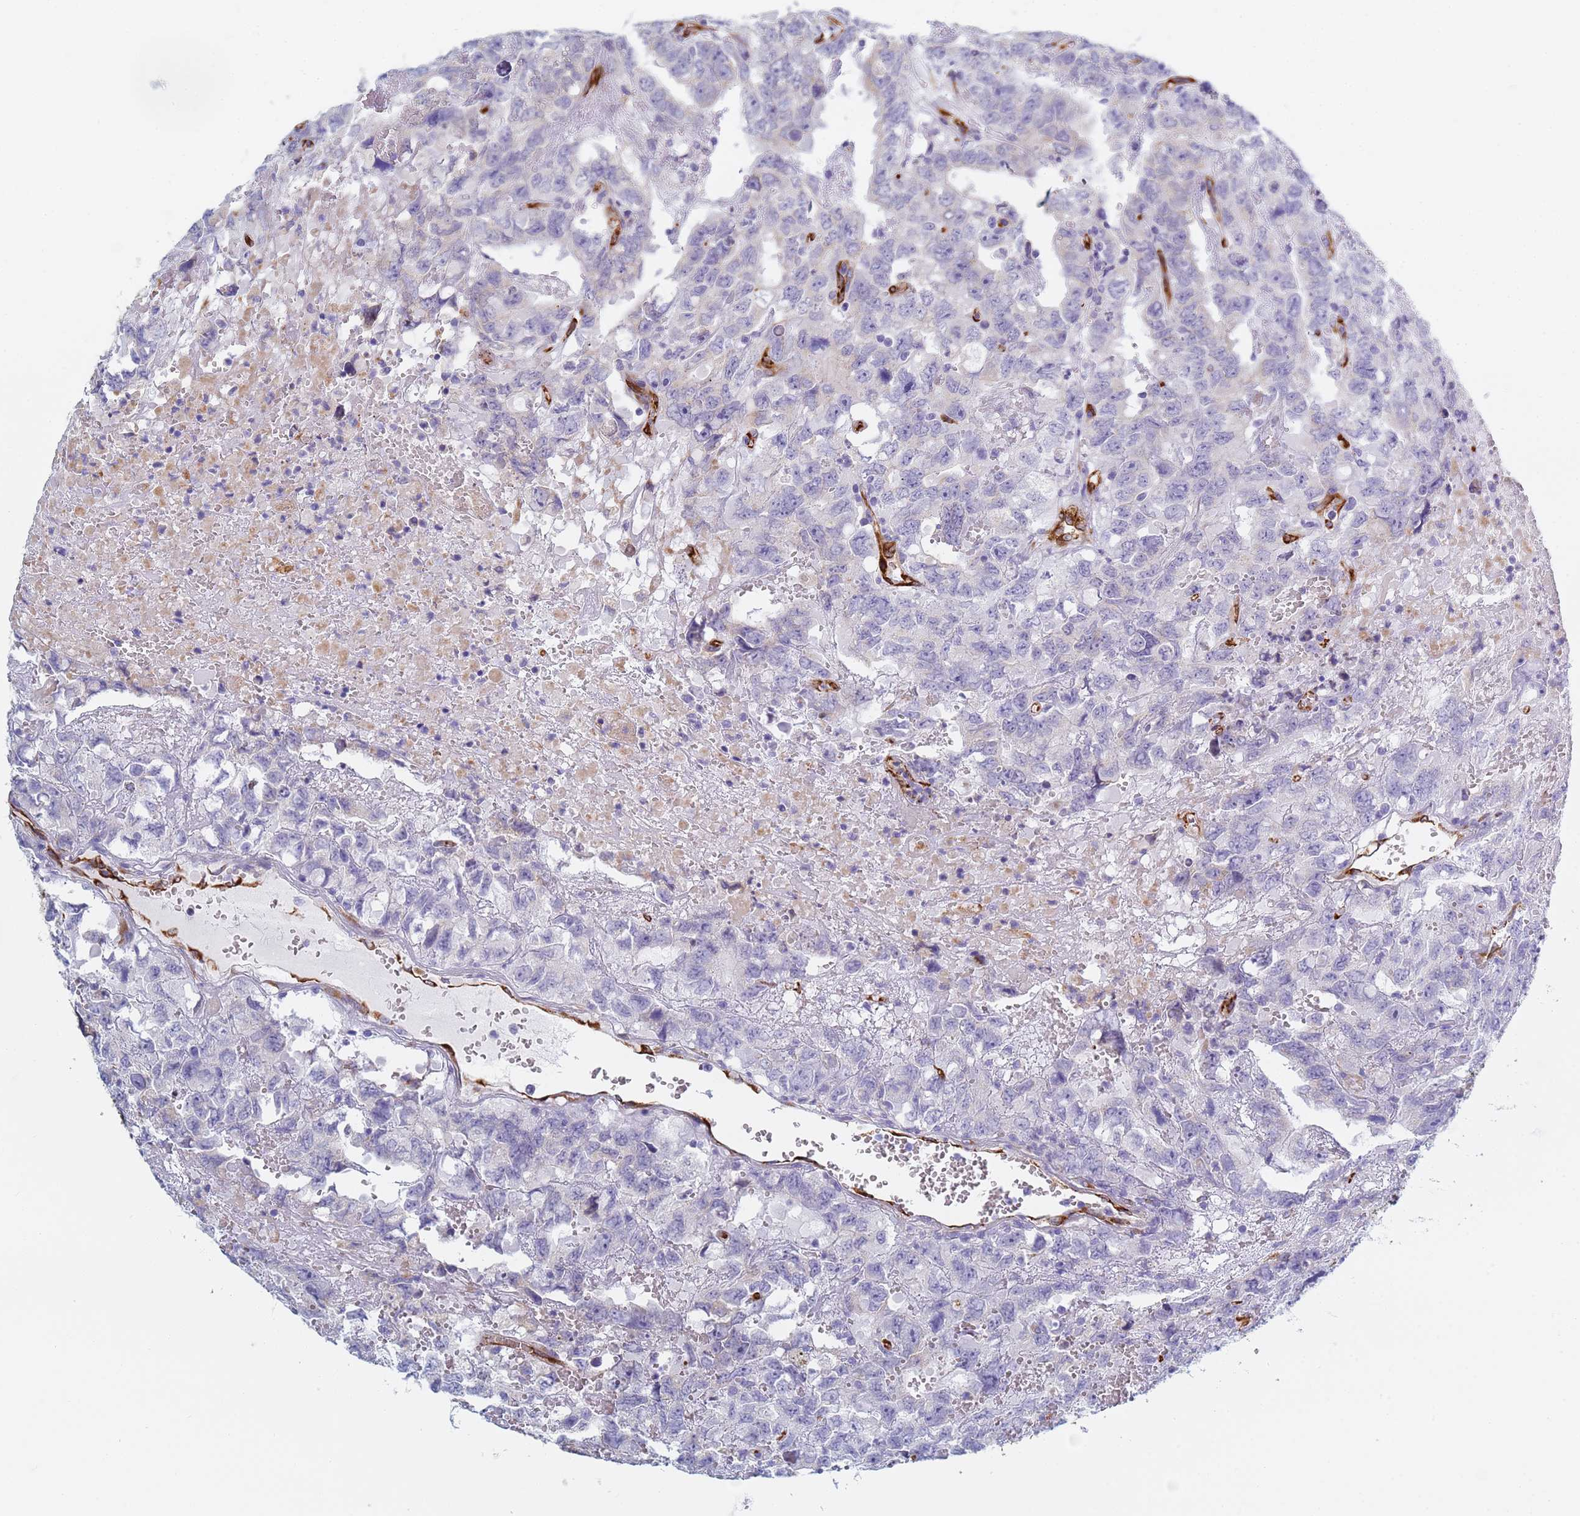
{"staining": {"intensity": "negative", "quantity": "none", "location": "none"}, "tissue": "testis cancer", "cell_type": "Tumor cells", "image_type": "cancer", "snomed": [{"axis": "morphology", "description": "Carcinoma, Embryonal, NOS"}, {"axis": "topography", "description": "Testis"}], "caption": "Immunohistochemical staining of testis cancer reveals no significant expression in tumor cells.", "gene": "GDAP2", "patient": {"sex": "male", "age": 45}}